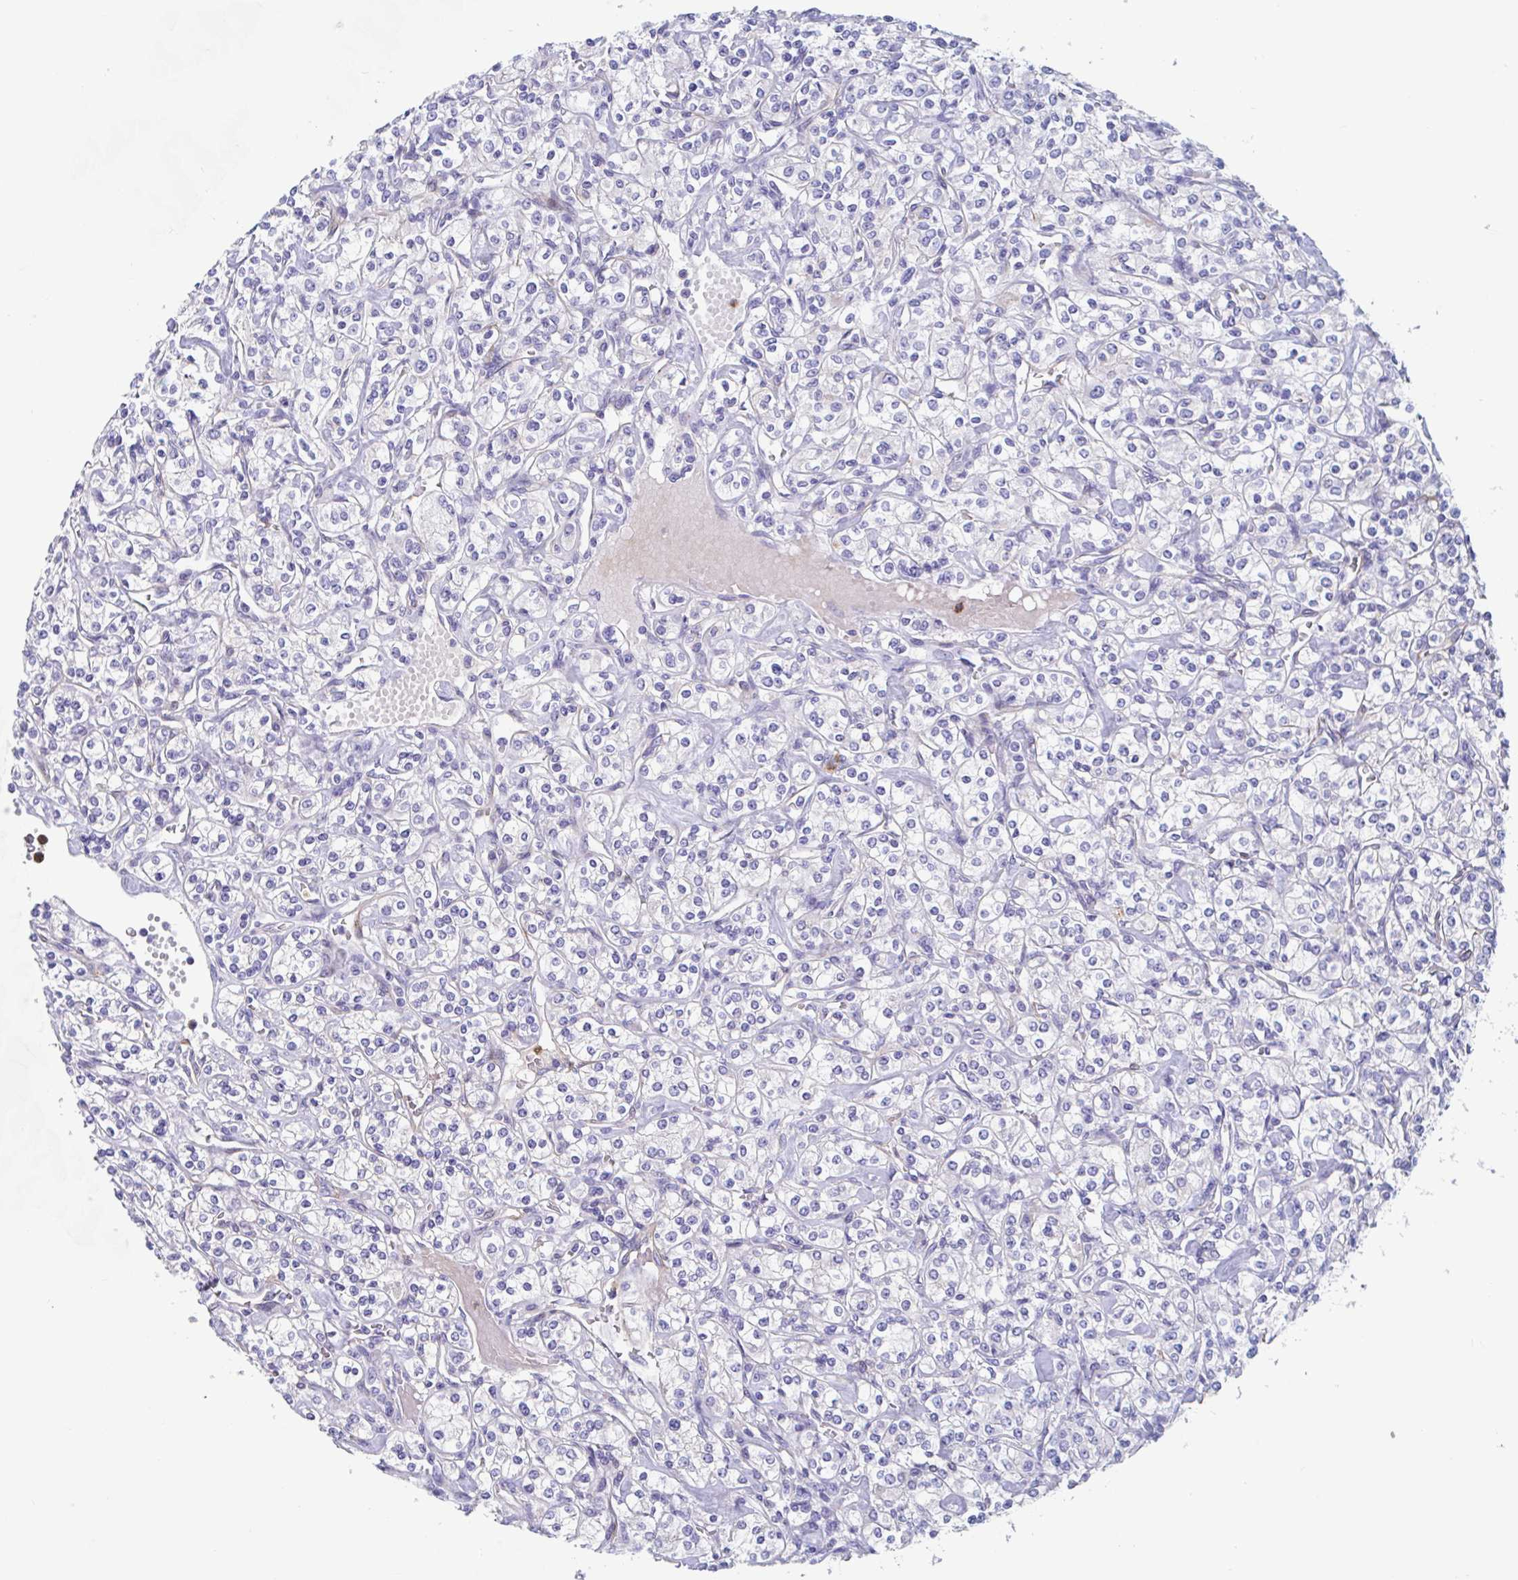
{"staining": {"intensity": "negative", "quantity": "none", "location": "none"}, "tissue": "renal cancer", "cell_type": "Tumor cells", "image_type": "cancer", "snomed": [{"axis": "morphology", "description": "Adenocarcinoma, NOS"}, {"axis": "topography", "description": "Kidney"}], "caption": "The photomicrograph reveals no significant expression in tumor cells of renal cancer.", "gene": "ZNHIT2", "patient": {"sex": "male", "age": 77}}